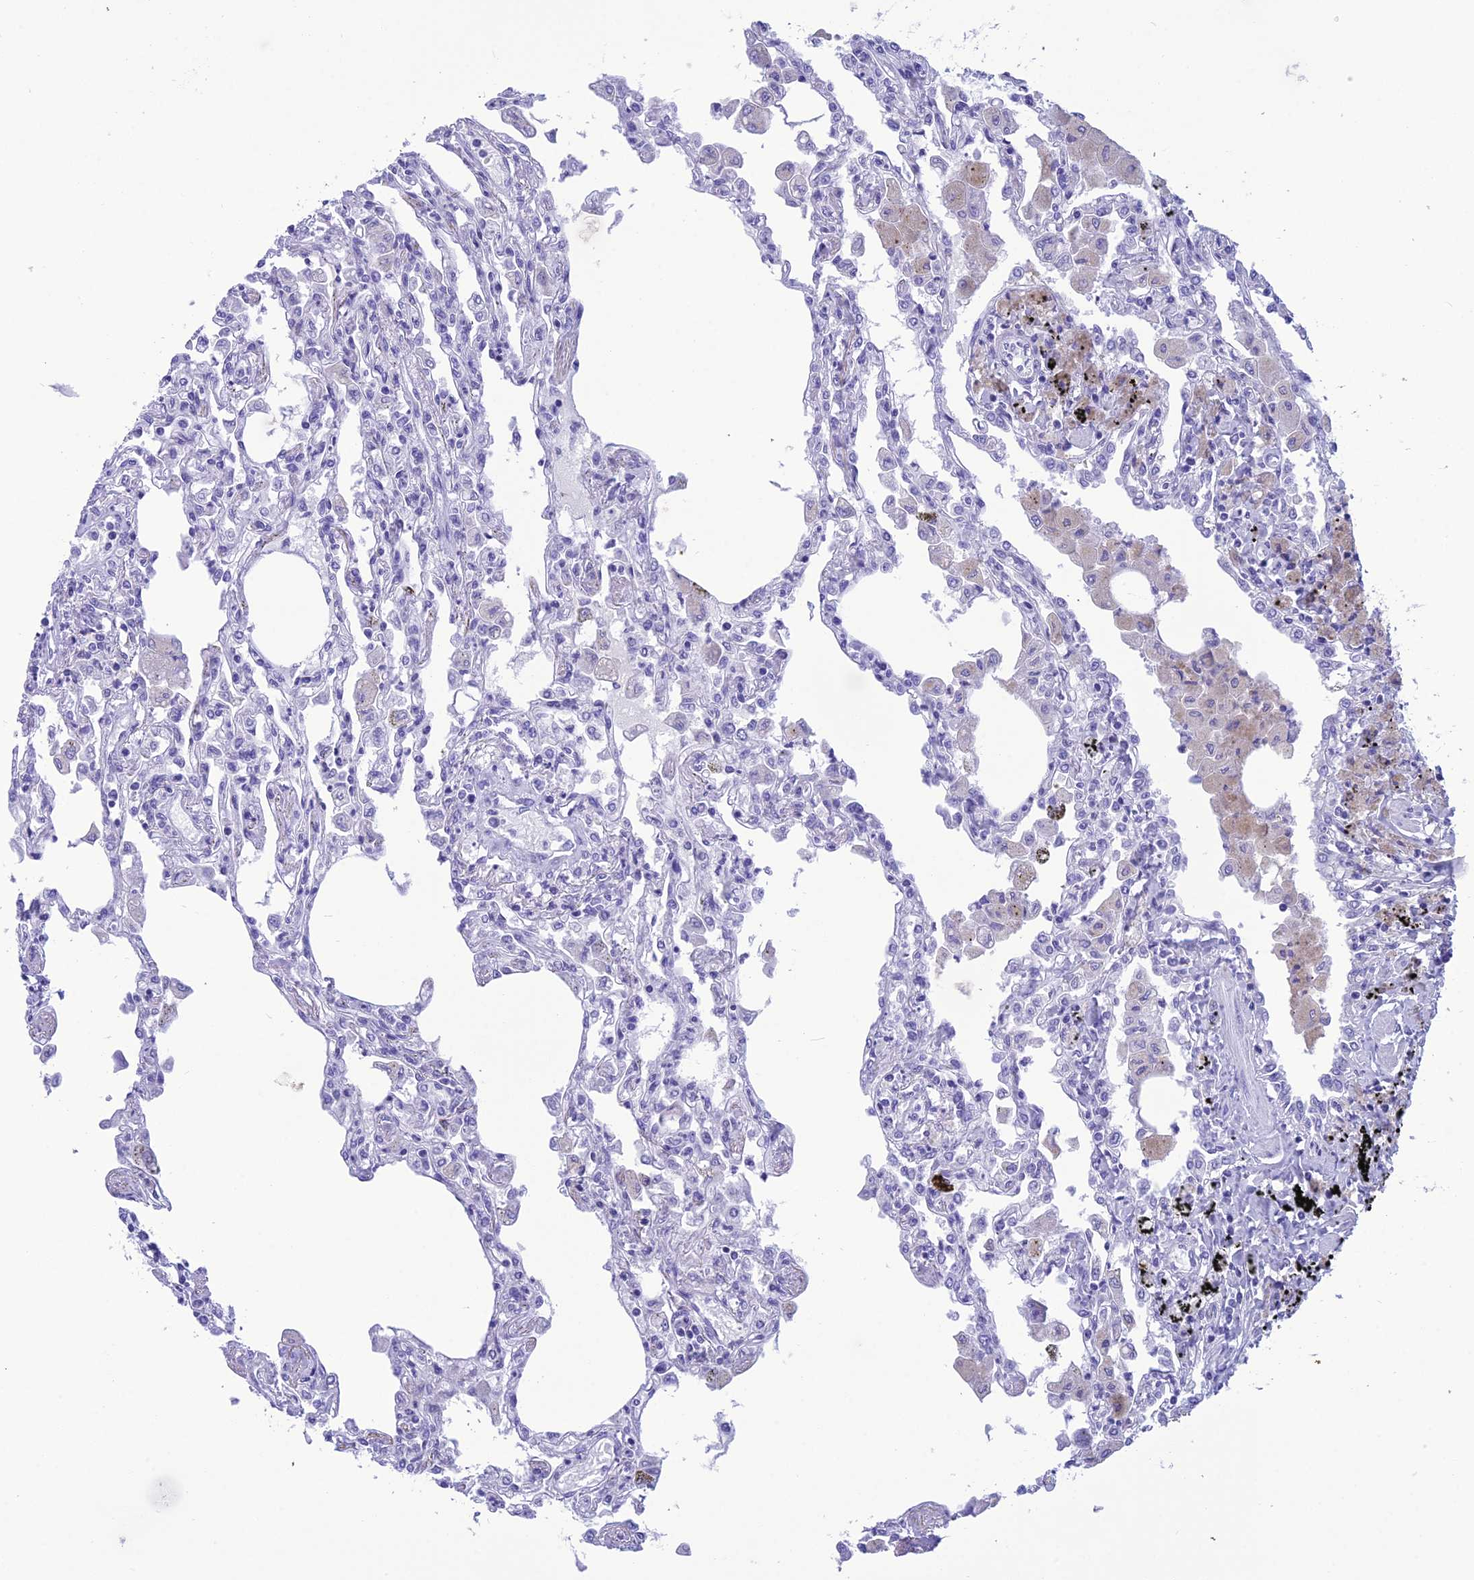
{"staining": {"intensity": "negative", "quantity": "none", "location": "none"}, "tissue": "lung", "cell_type": "Alveolar cells", "image_type": "normal", "snomed": [{"axis": "morphology", "description": "Normal tissue, NOS"}, {"axis": "topography", "description": "Bronchus"}, {"axis": "topography", "description": "Lung"}], "caption": "IHC of unremarkable human lung exhibits no staining in alveolar cells.", "gene": "TRAM1L1", "patient": {"sex": "female", "age": 49}}